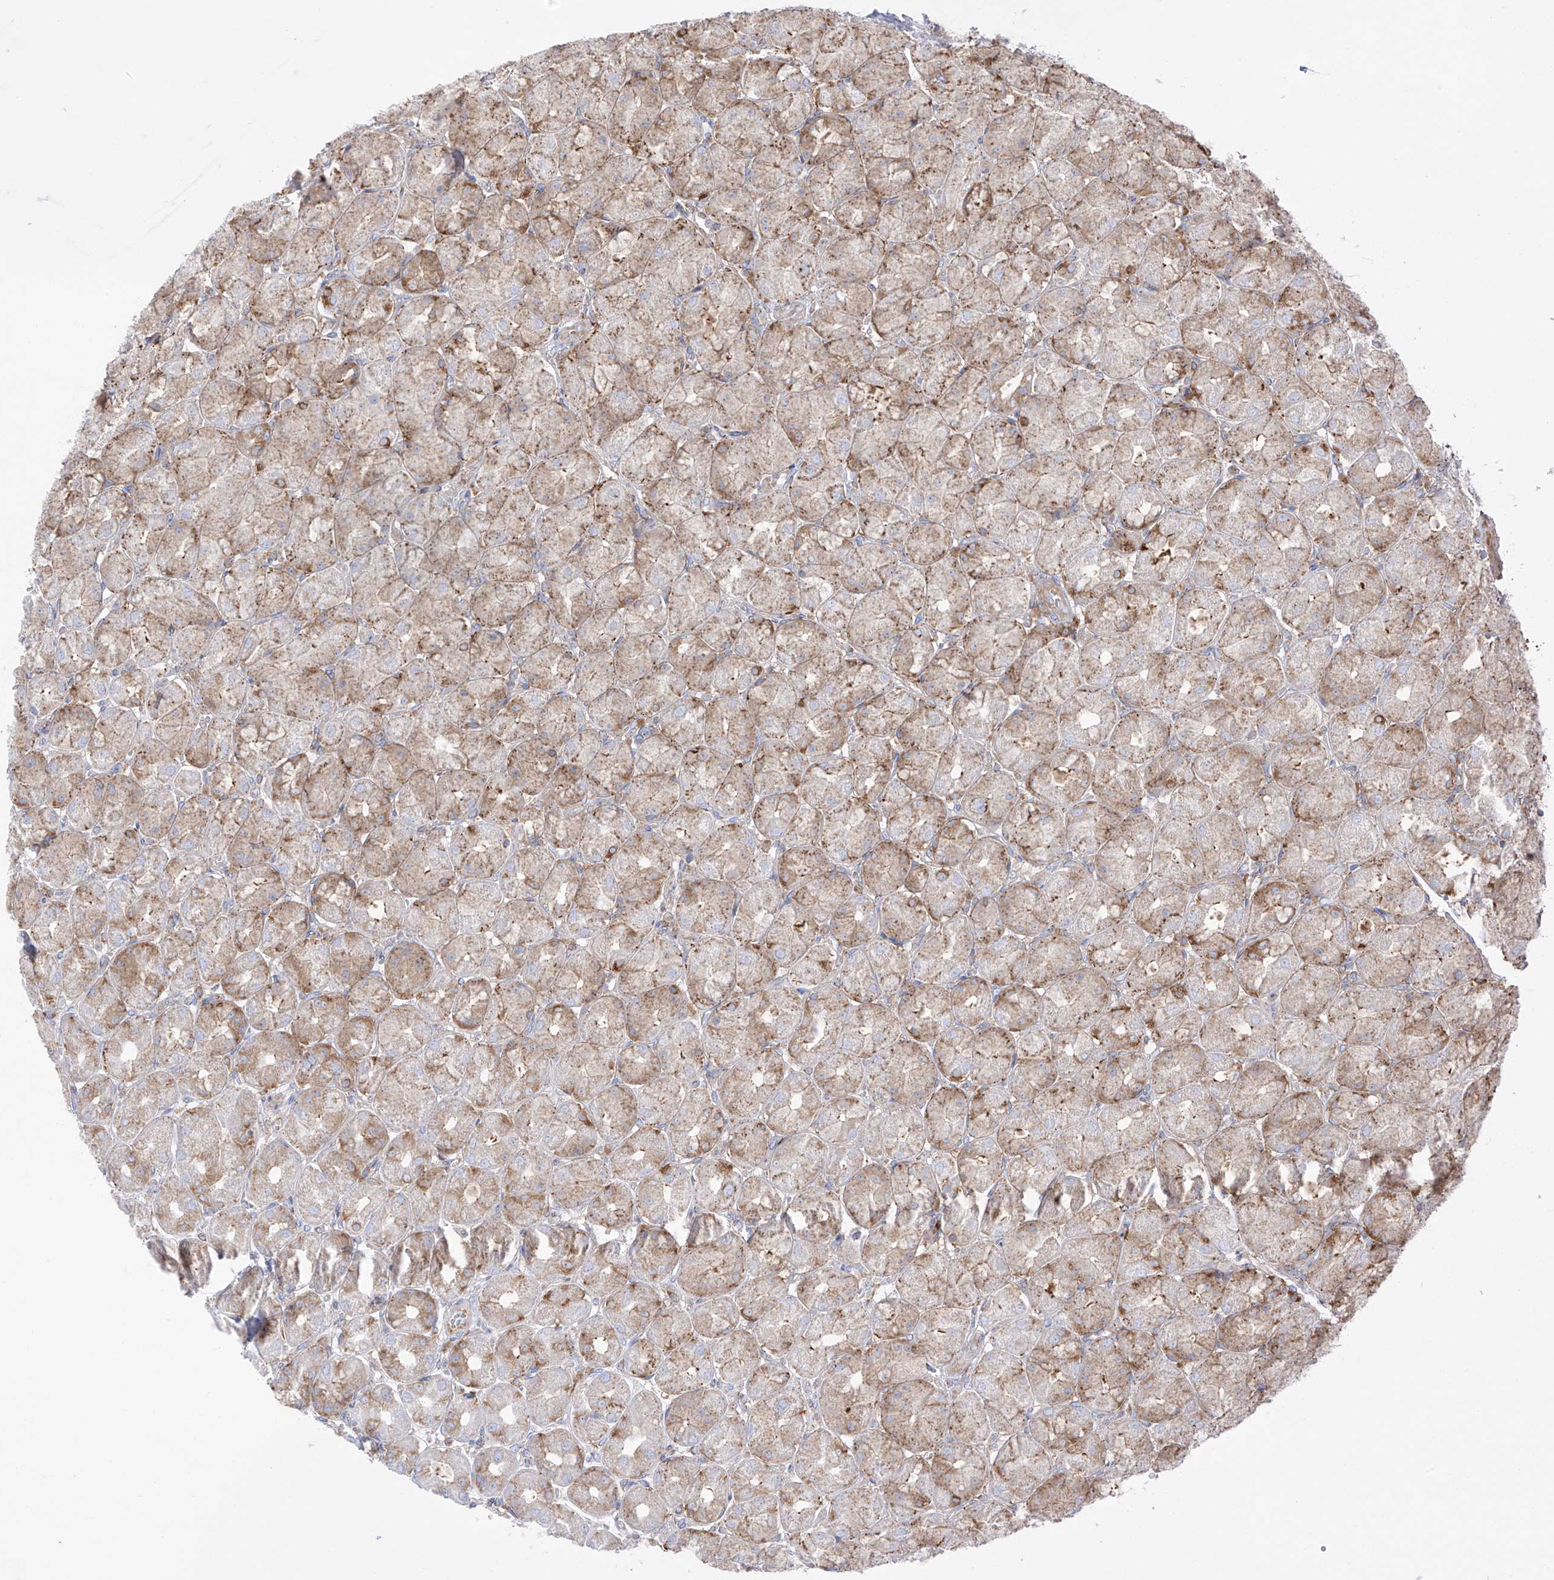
{"staining": {"intensity": "strong", "quantity": "25%-75%", "location": "cytoplasmic/membranous"}, "tissue": "stomach", "cell_type": "Glandular cells", "image_type": "normal", "snomed": [{"axis": "morphology", "description": "Normal tissue, NOS"}, {"axis": "topography", "description": "Stomach, upper"}], "caption": "IHC photomicrograph of unremarkable stomach stained for a protein (brown), which shows high levels of strong cytoplasmic/membranous staining in approximately 25%-75% of glandular cells.", "gene": "XKR3", "patient": {"sex": "female", "age": 56}}